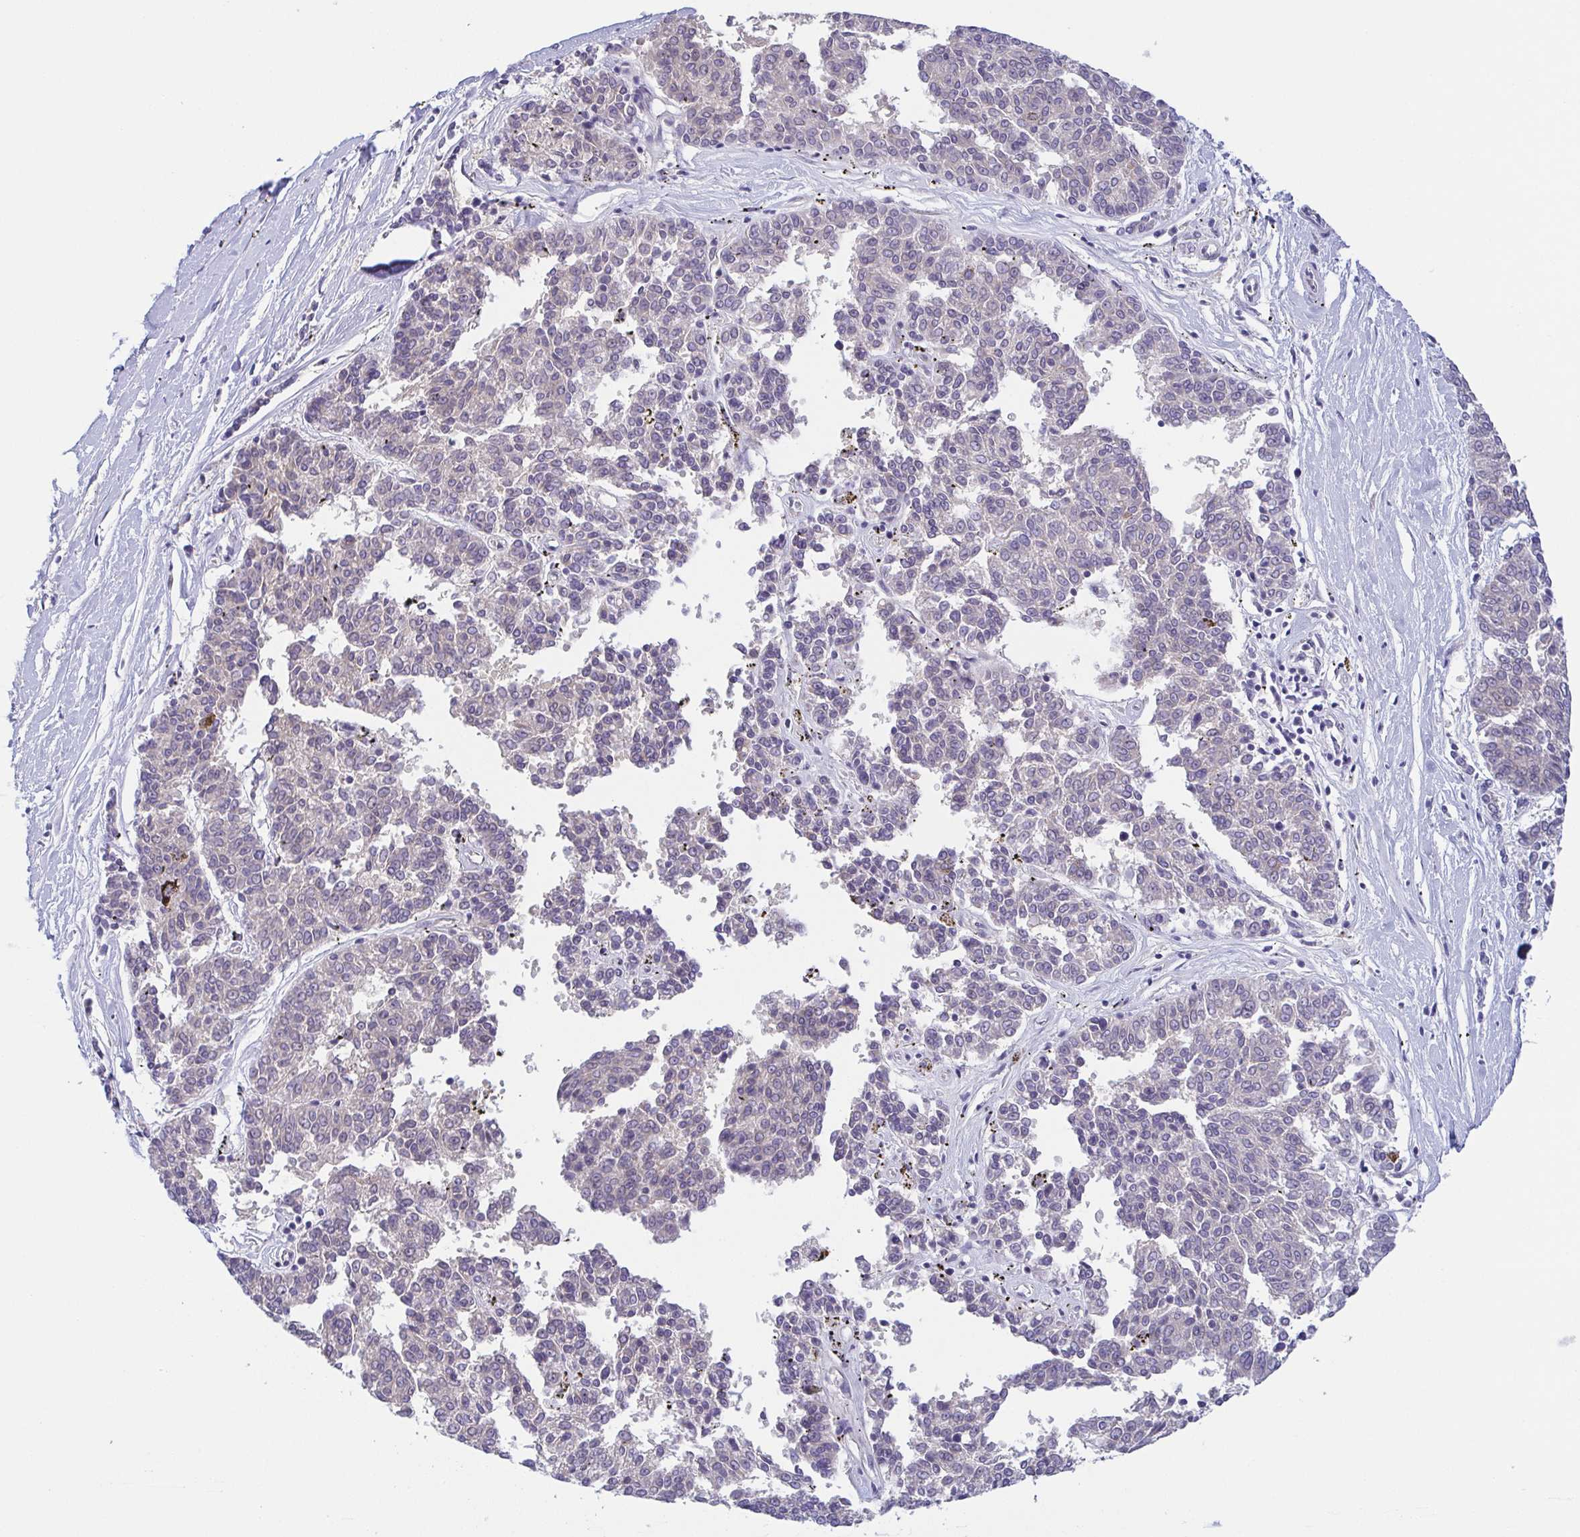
{"staining": {"intensity": "negative", "quantity": "none", "location": "none"}, "tissue": "melanoma", "cell_type": "Tumor cells", "image_type": "cancer", "snomed": [{"axis": "morphology", "description": "Malignant melanoma, NOS"}, {"axis": "topography", "description": "Skin"}], "caption": "An immunohistochemistry image of melanoma is shown. There is no staining in tumor cells of melanoma.", "gene": "BCL2L1", "patient": {"sex": "female", "age": 72}}